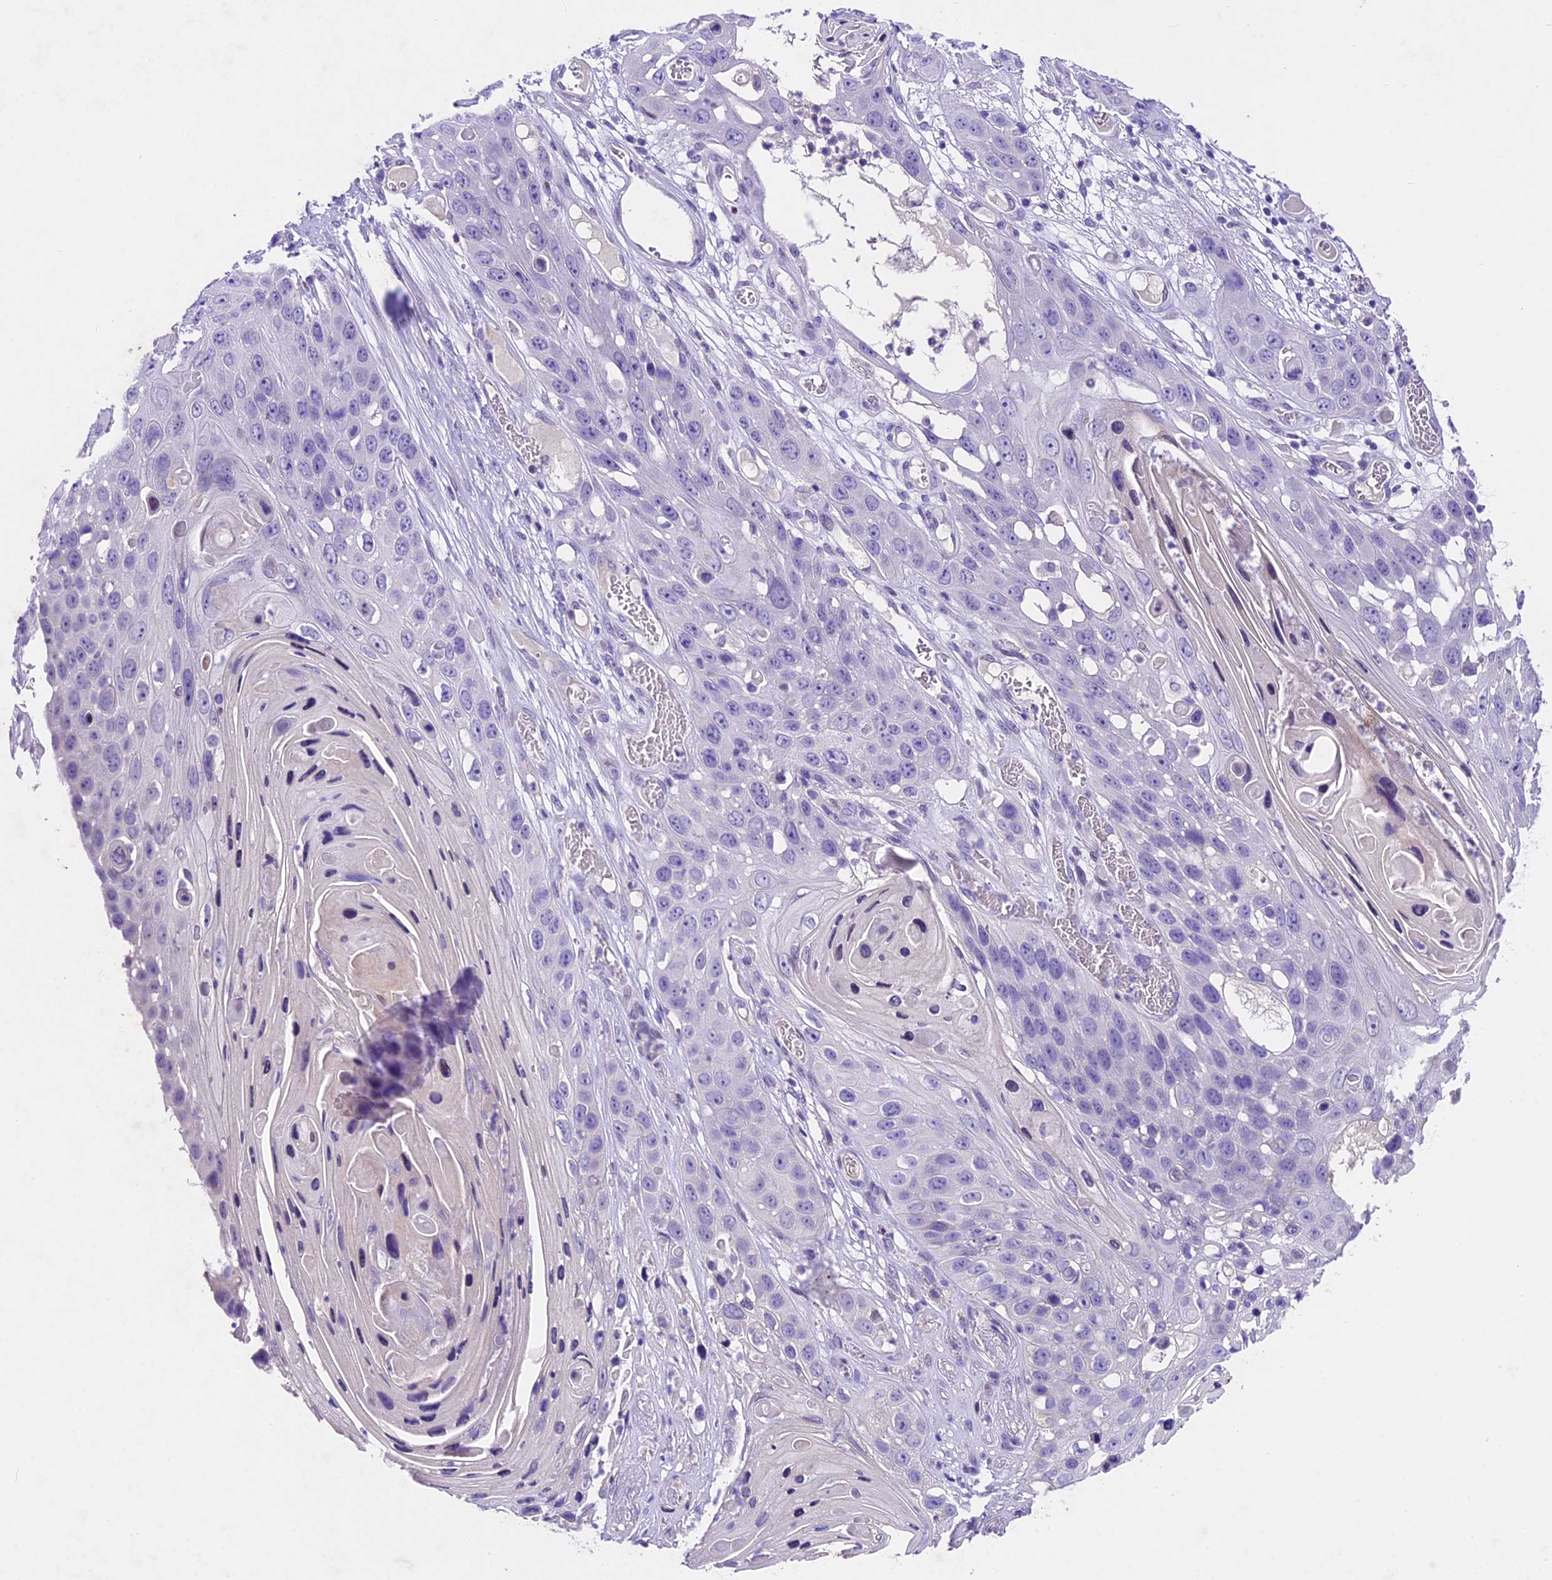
{"staining": {"intensity": "negative", "quantity": "none", "location": "none"}, "tissue": "skin cancer", "cell_type": "Tumor cells", "image_type": "cancer", "snomed": [{"axis": "morphology", "description": "Squamous cell carcinoma, NOS"}, {"axis": "topography", "description": "Skin"}], "caption": "Human squamous cell carcinoma (skin) stained for a protein using immunohistochemistry (IHC) reveals no positivity in tumor cells.", "gene": "IFT140", "patient": {"sex": "male", "age": 55}}